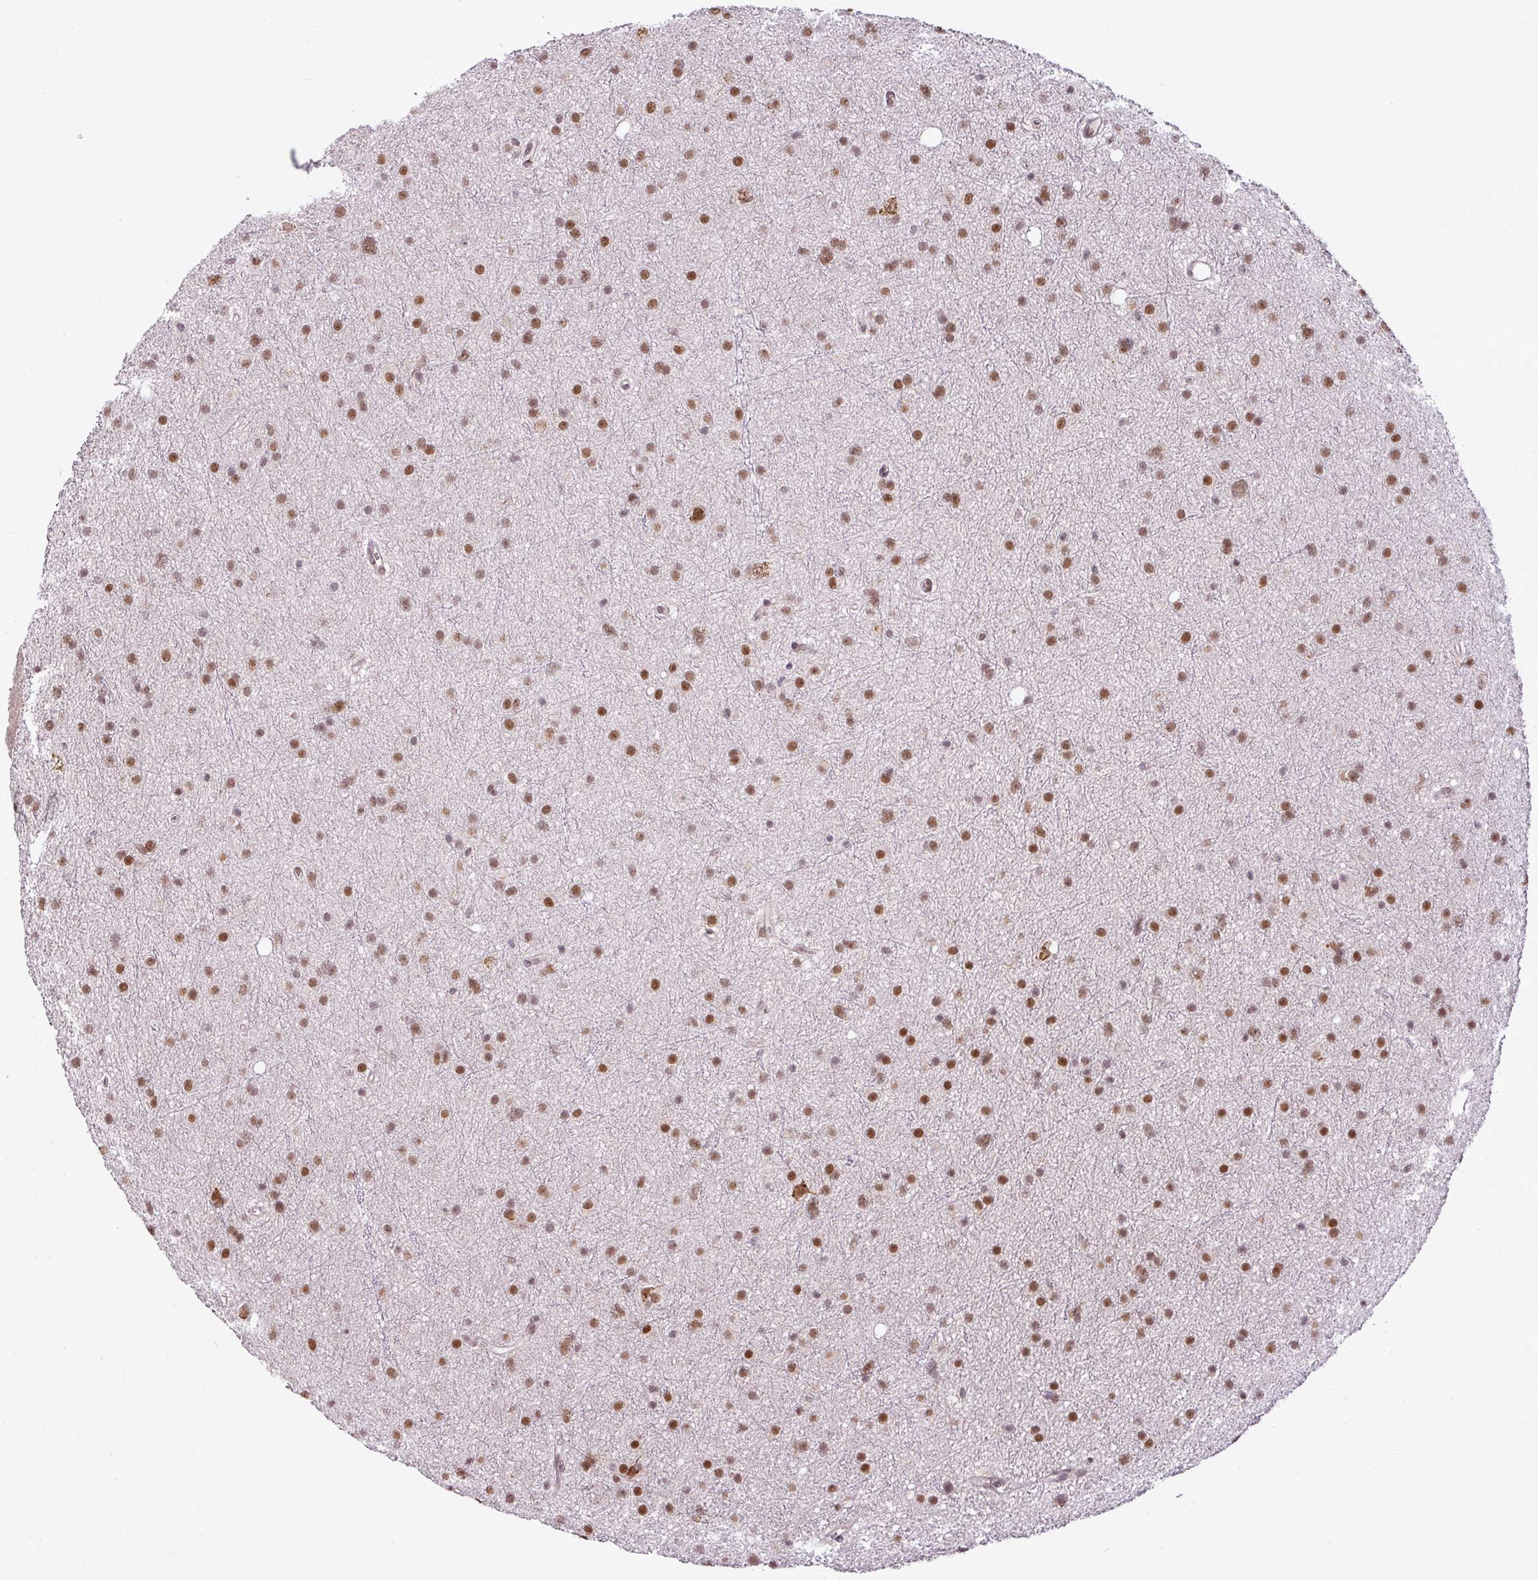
{"staining": {"intensity": "moderate", "quantity": ">75%", "location": "nuclear"}, "tissue": "glioma", "cell_type": "Tumor cells", "image_type": "cancer", "snomed": [{"axis": "morphology", "description": "Glioma, malignant, Low grade"}, {"axis": "topography", "description": "Cerebral cortex"}], "caption": "Glioma tissue displays moderate nuclear expression in approximately >75% of tumor cells, visualized by immunohistochemistry.", "gene": "PGAP4", "patient": {"sex": "female", "age": 39}}